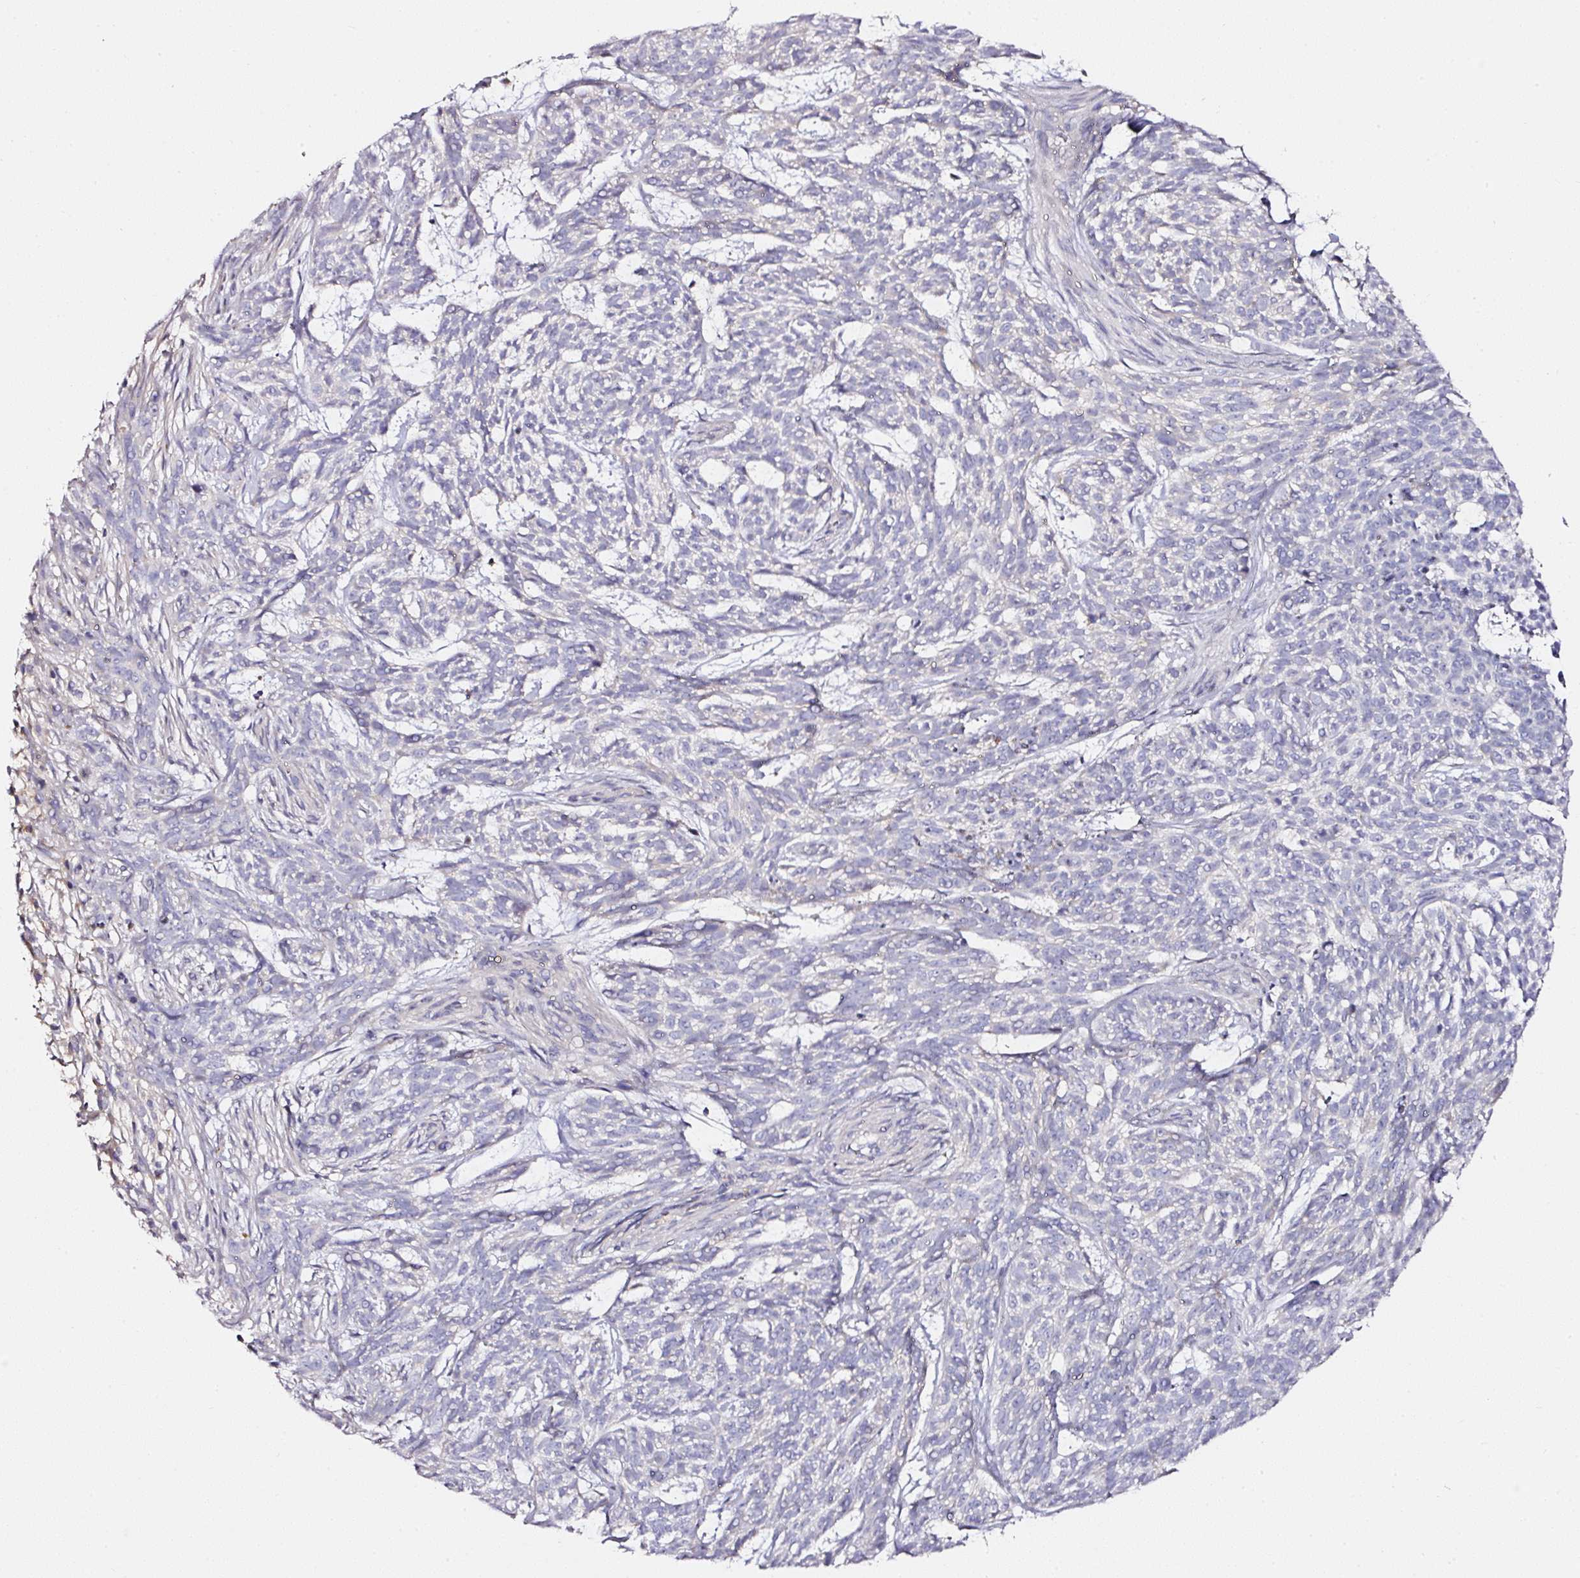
{"staining": {"intensity": "negative", "quantity": "none", "location": "none"}, "tissue": "skin cancer", "cell_type": "Tumor cells", "image_type": "cancer", "snomed": [{"axis": "morphology", "description": "Basal cell carcinoma"}, {"axis": "topography", "description": "Skin"}], "caption": "Immunohistochemical staining of skin basal cell carcinoma demonstrates no significant expression in tumor cells. Brightfield microscopy of IHC stained with DAB (brown) and hematoxylin (blue), captured at high magnification.", "gene": "CD47", "patient": {"sex": "female", "age": 93}}